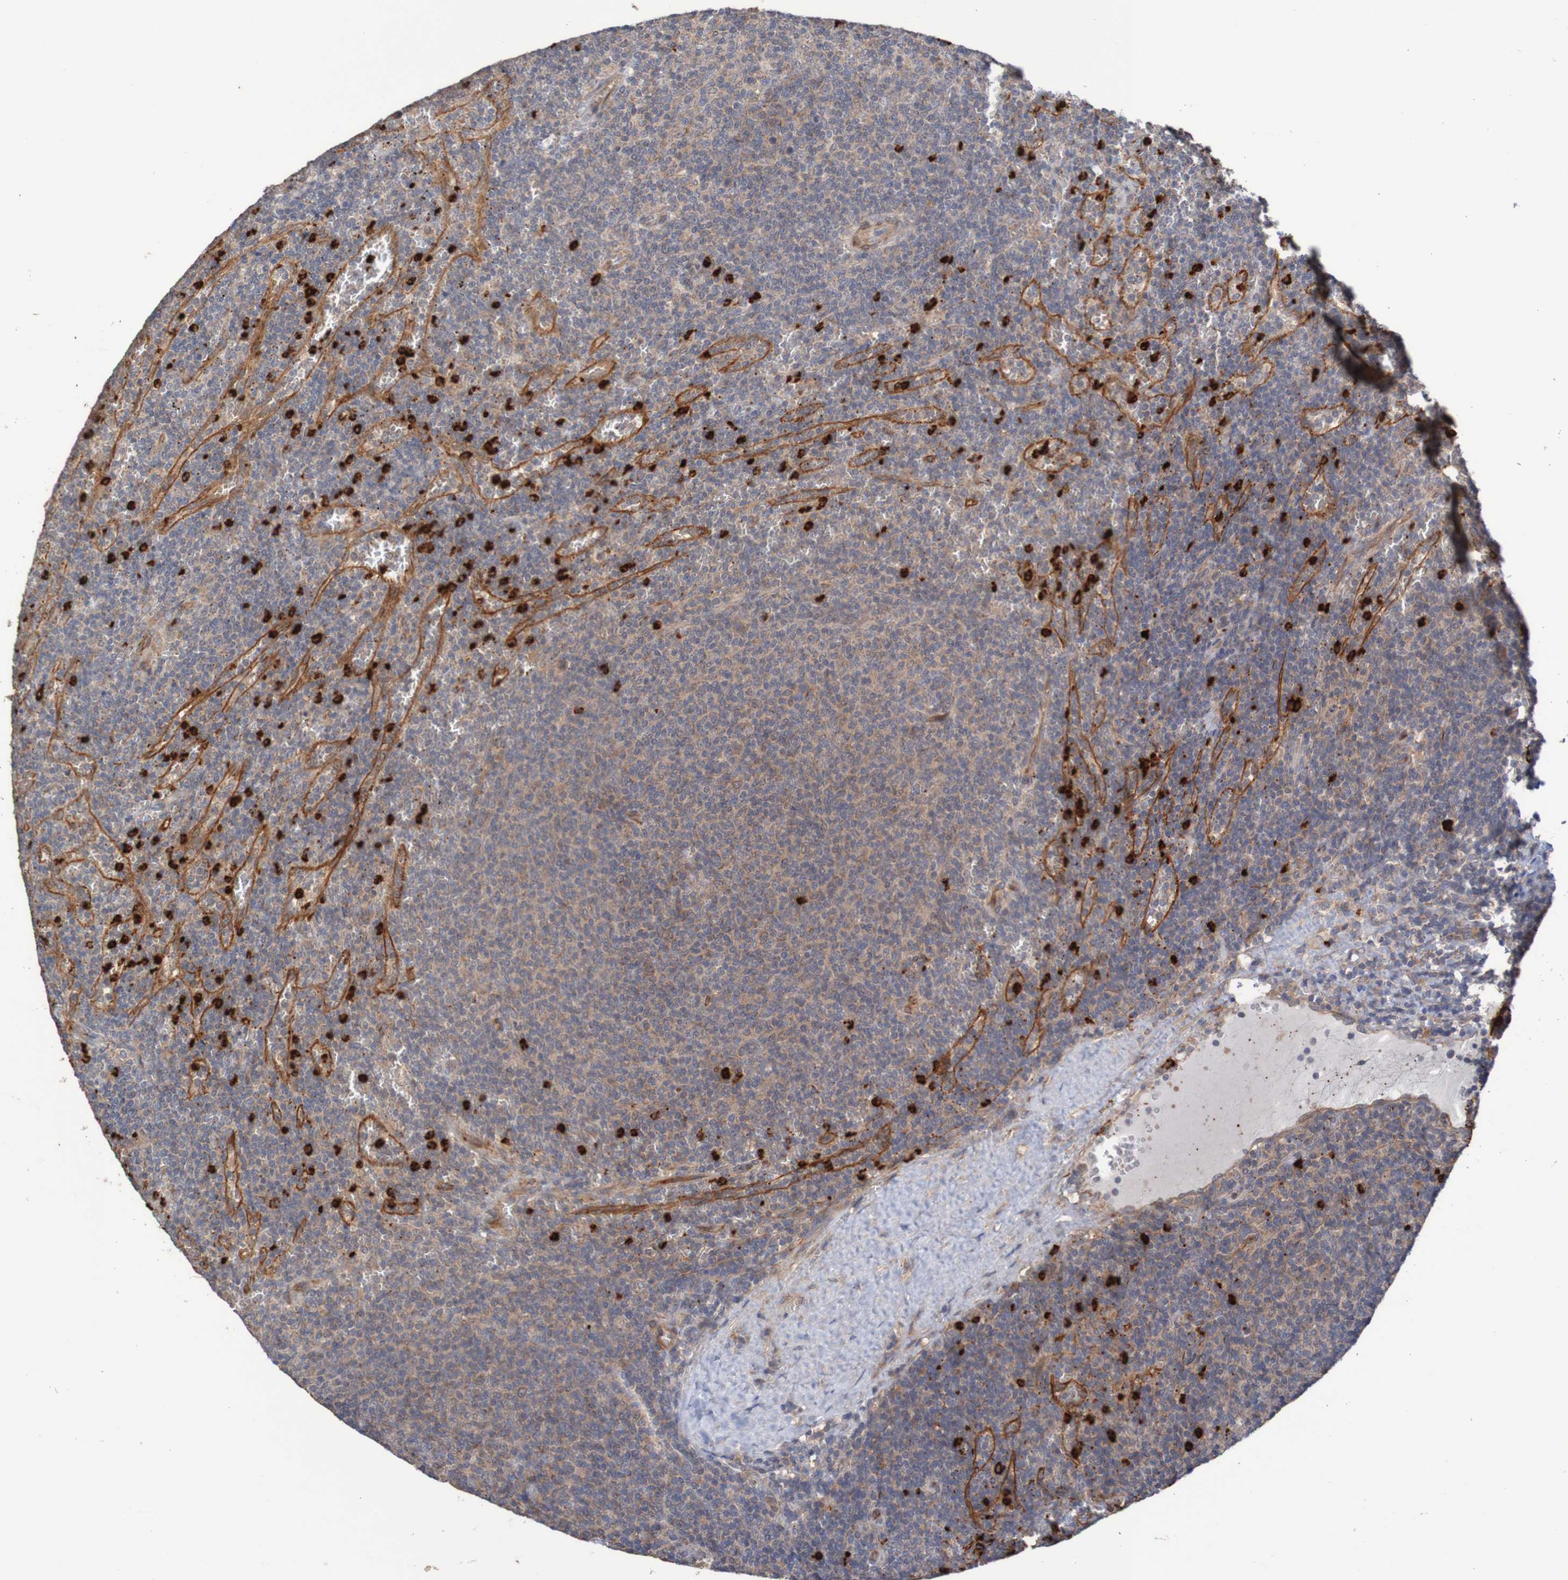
{"staining": {"intensity": "weak", "quantity": ">75%", "location": "cytoplasmic/membranous"}, "tissue": "lymphoma", "cell_type": "Tumor cells", "image_type": "cancer", "snomed": [{"axis": "morphology", "description": "Malignant lymphoma, non-Hodgkin's type, Low grade"}, {"axis": "topography", "description": "Spleen"}], "caption": "The photomicrograph exhibits staining of malignant lymphoma, non-Hodgkin's type (low-grade), revealing weak cytoplasmic/membranous protein positivity (brown color) within tumor cells.", "gene": "ST8SIA6", "patient": {"sex": "female", "age": 50}}